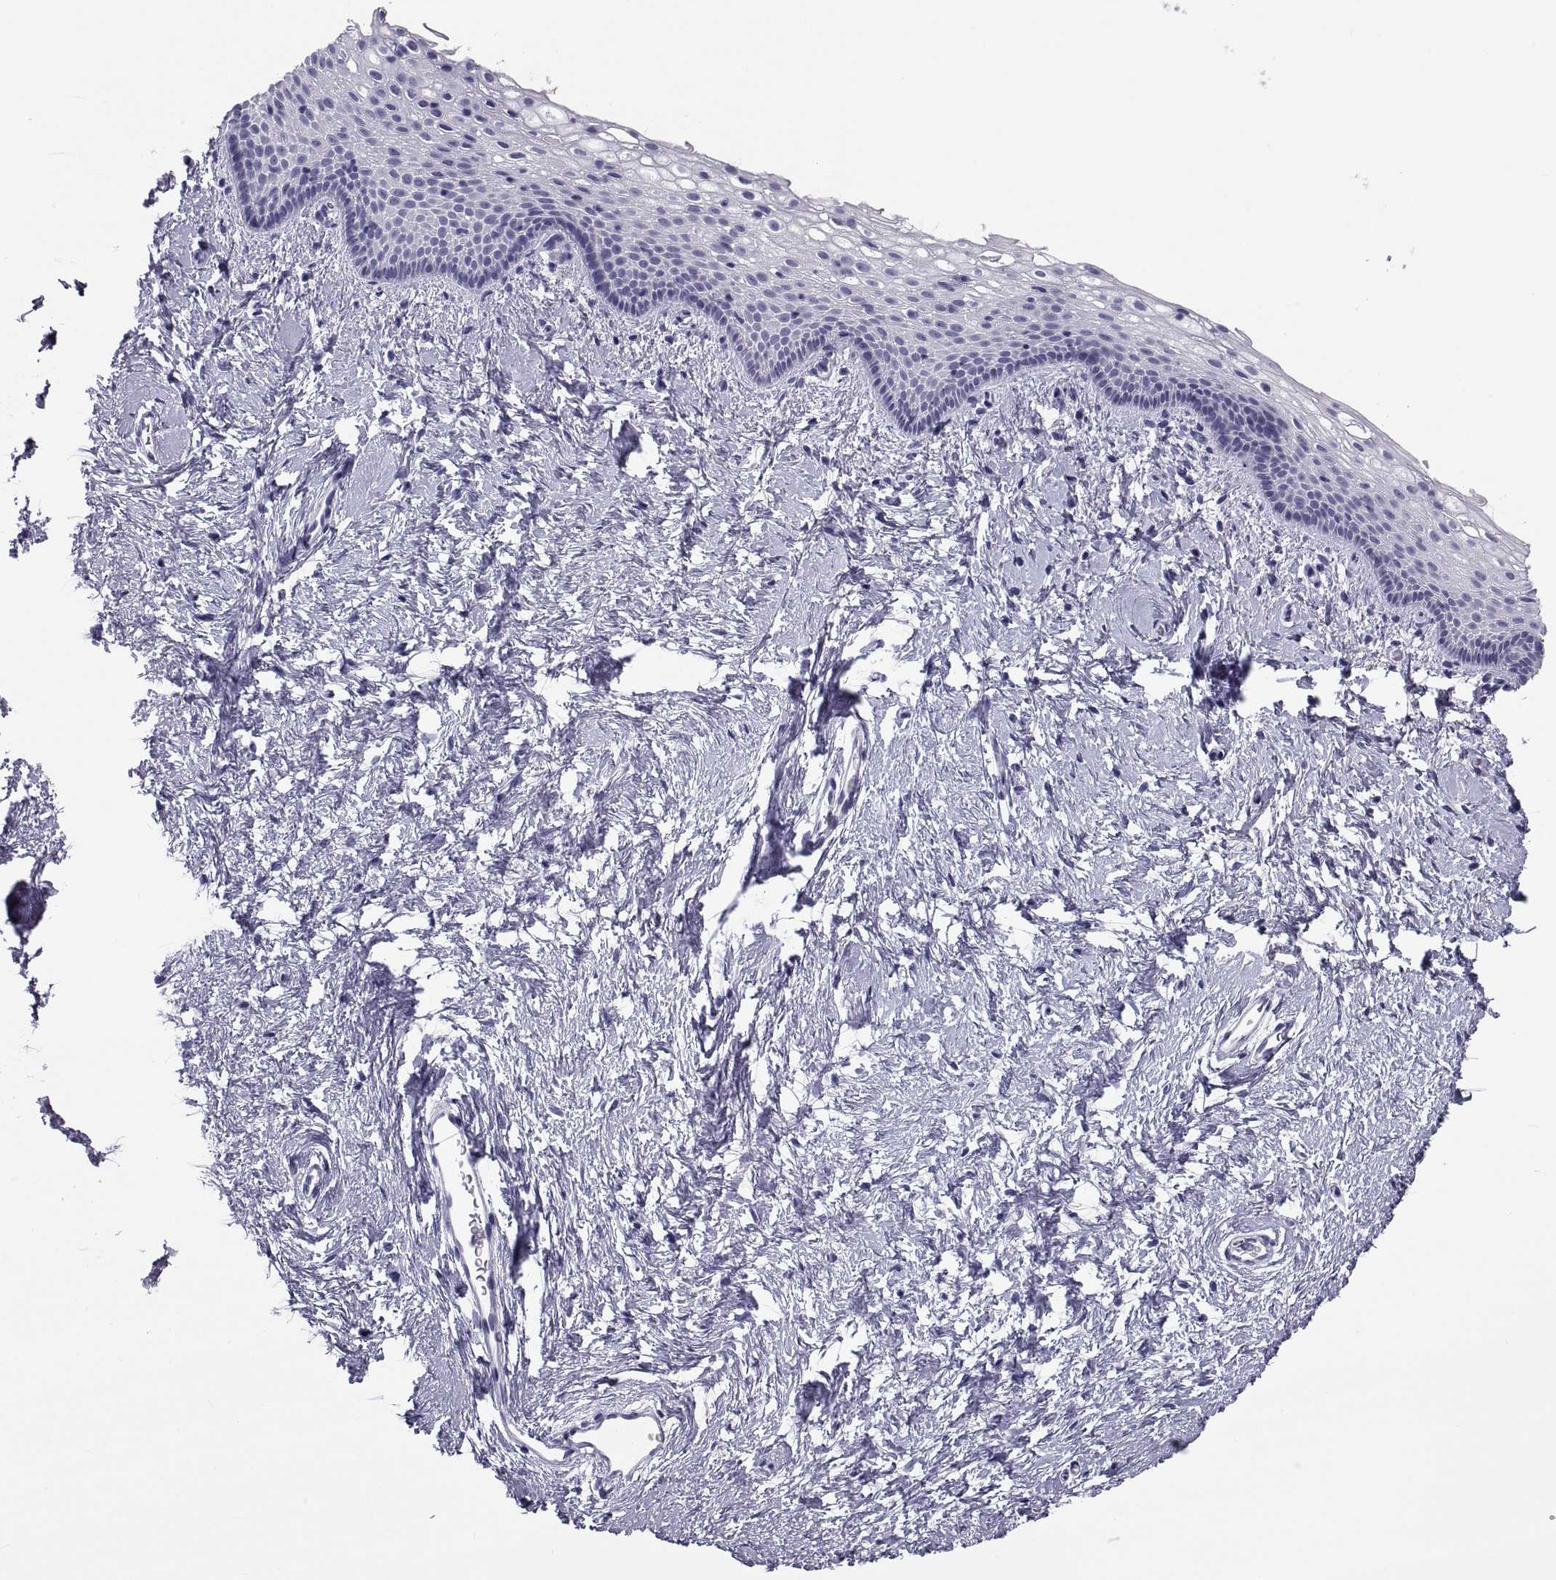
{"staining": {"intensity": "negative", "quantity": "none", "location": "none"}, "tissue": "vagina", "cell_type": "Squamous epithelial cells", "image_type": "normal", "snomed": [{"axis": "morphology", "description": "Normal tissue, NOS"}, {"axis": "topography", "description": "Vagina"}], "caption": "IHC image of benign vagina: human vagina stained with DAB displays no significant protein positivity in squamous epithelial cells.", "gene": "NPTX2", "patient": {"sex": "female", "age": 61}}